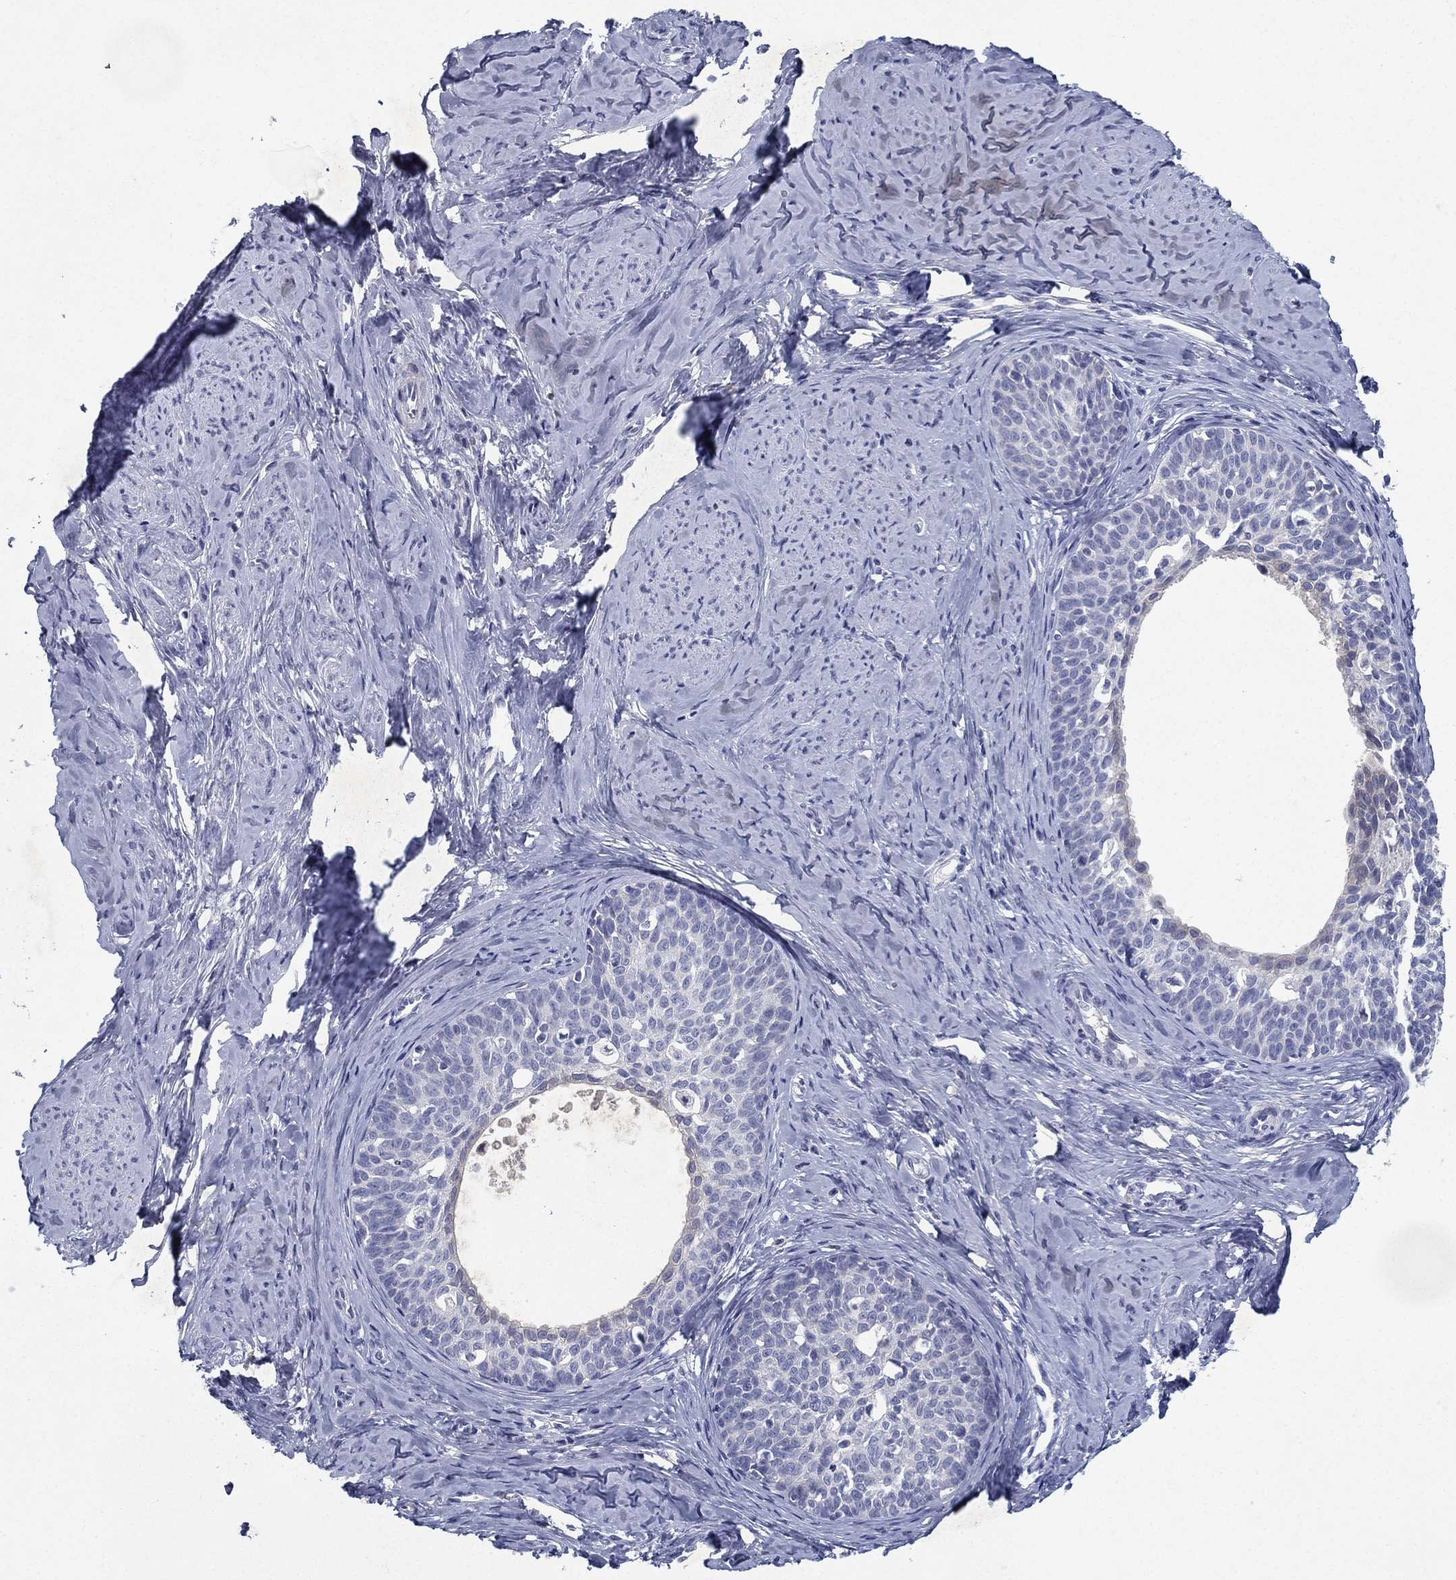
{"staining": {"intensity": "negative", "quantity": "none", "location": "none"}, "tissue": "cervical cancer", "cell_type": "Tumor cells", "image_type": "cancer", "snomed": [{"axis": "morphology", "description": "Squamous cell carcinoma, NOS"}, {"axis": "topography", "description": "Cervix"}], "caption": "This is a photomicrograph of immunohistochemistry staining of cervical cancer, which shows no expression in tumor cells.", "gene": "RGS13", "patient": {"sex": "female", "age": 51}}